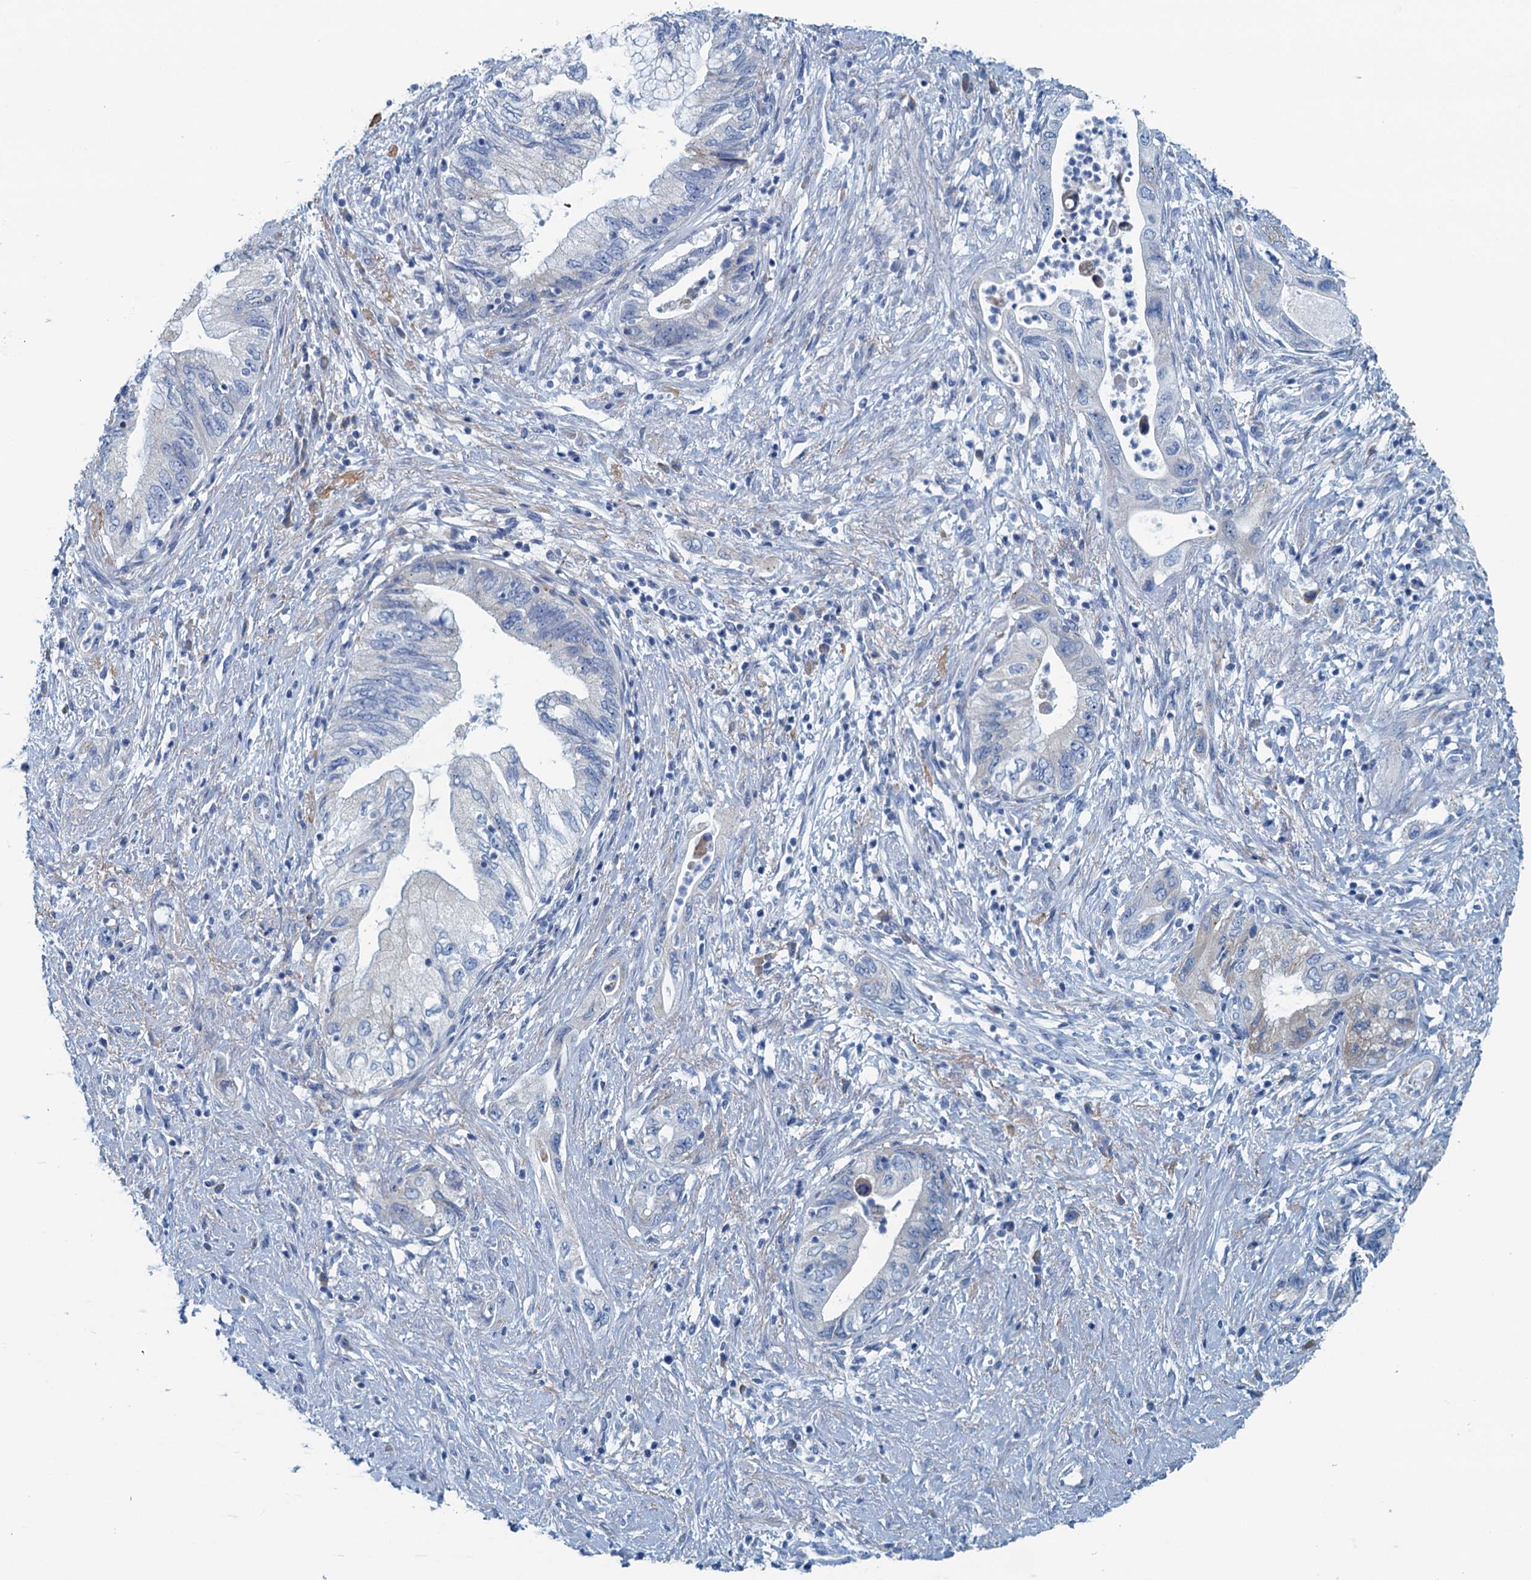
{"staining": {"intensity": "negative", "quantity": "none", "location": "none"}, "tissue": "pancreatic cancer", "cell_type": "Tumor cells", "image_type": "cancer", "snomed": [{"axis": "morphology", "description": "Adenocarcinoma, NOS"}, {"axis": "topography", "description": "Pancreas"}], "caption": "Immunohistochemical staining of pancreatic cancer displays no significant positivity in tumor cells. (IHC, brightfield microscopy, high magnification).", "gene": "C10orf88", "patient": {"sex": "female", "age": 73}}